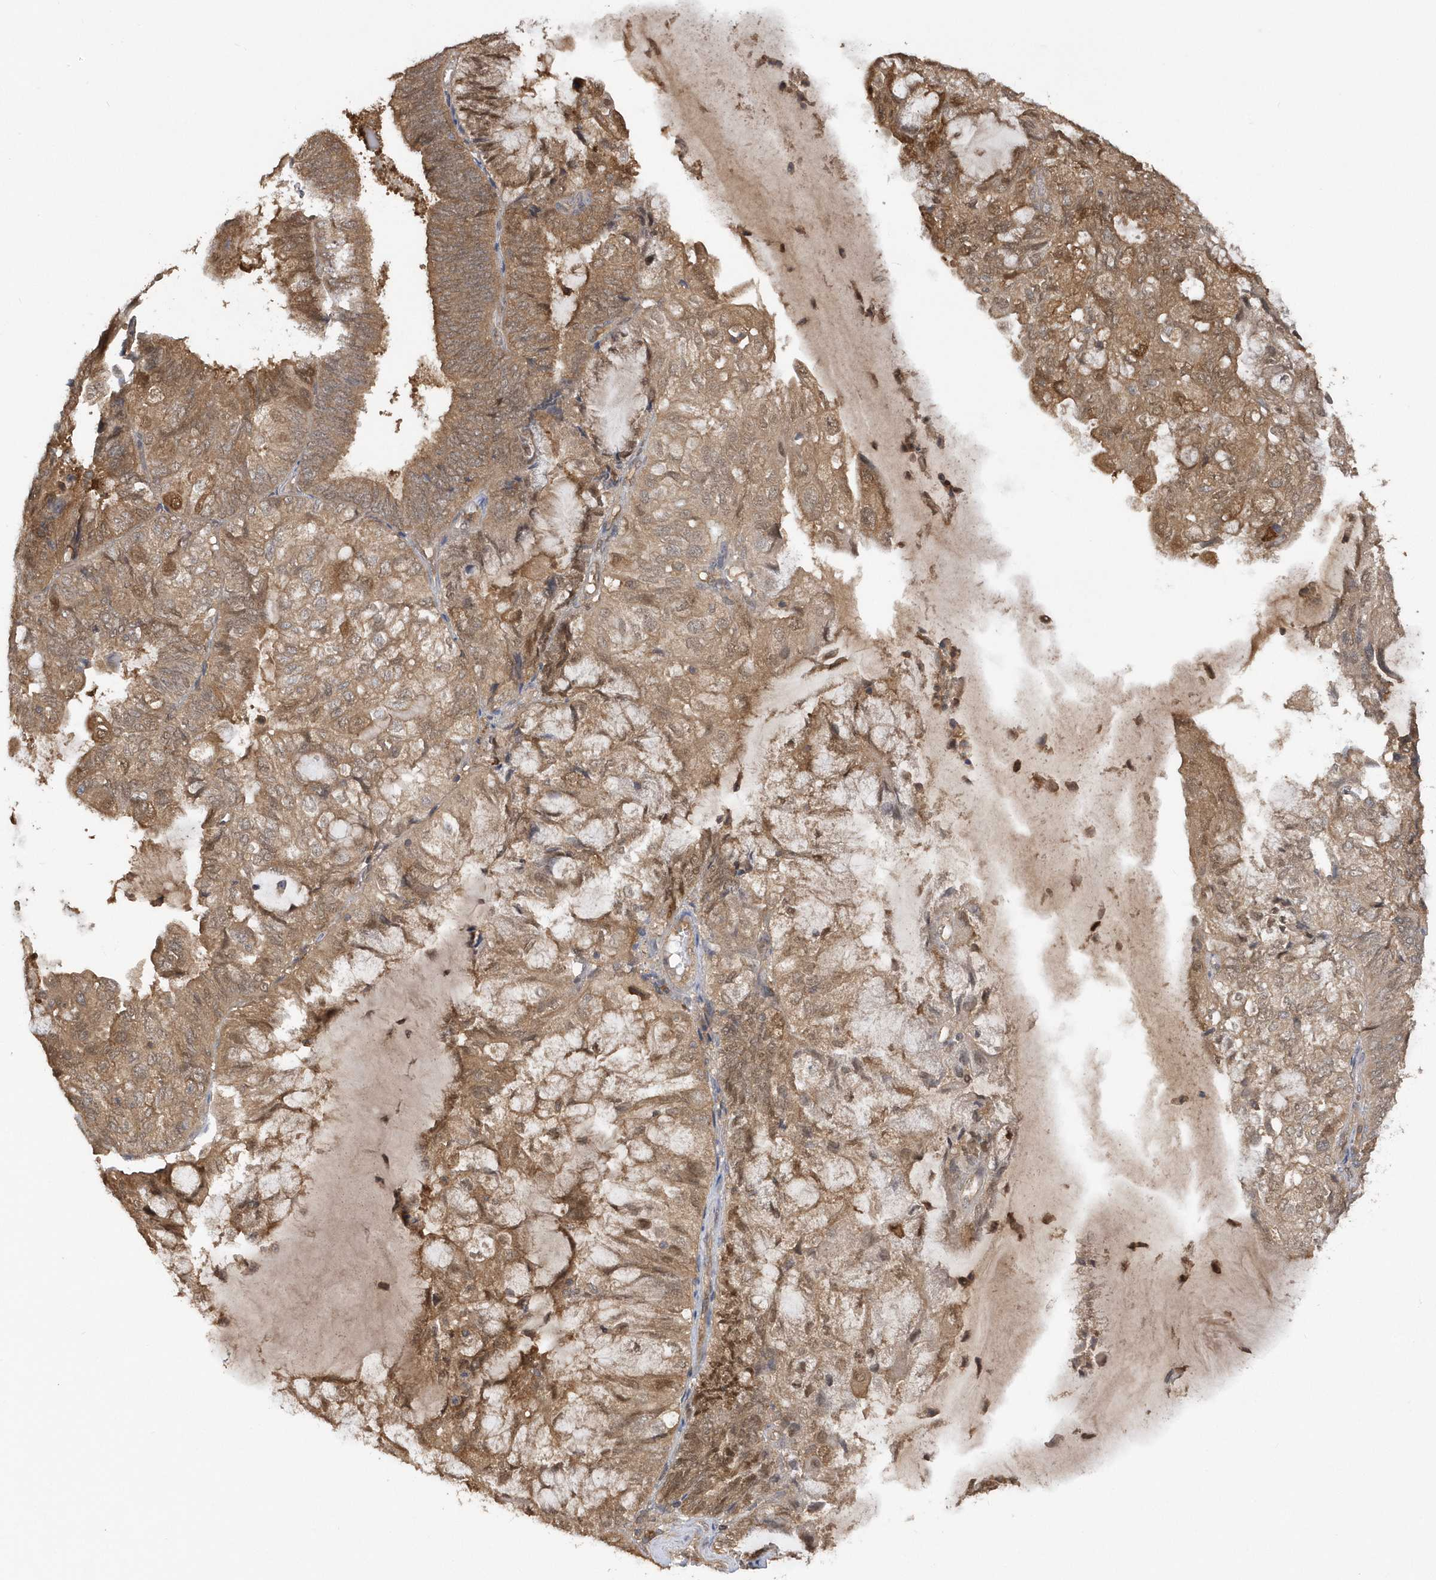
{"staining": {"intensity": "moderate", "quantity": ">75%", "location": "cytoplasmic/membranous,nuclear"}, "tissue": "endometrial cancer", "cell_type": "Tumor cells", "image_type": "cancer", "snomed": [{"axis": "morphology", "description": "Adenocarcinoma, NOS"}, {"axis": "topography", "description": "Endometrium"}], "caption": "Protein staining of adenocarcinoma (endometrial) tissue demonstrates moderate cytoplasmic/membranous and nuclear staining in approximately >75% of tumor cells.", "gene": "RPE", "patient": {"sex": "female", "age": 81}}